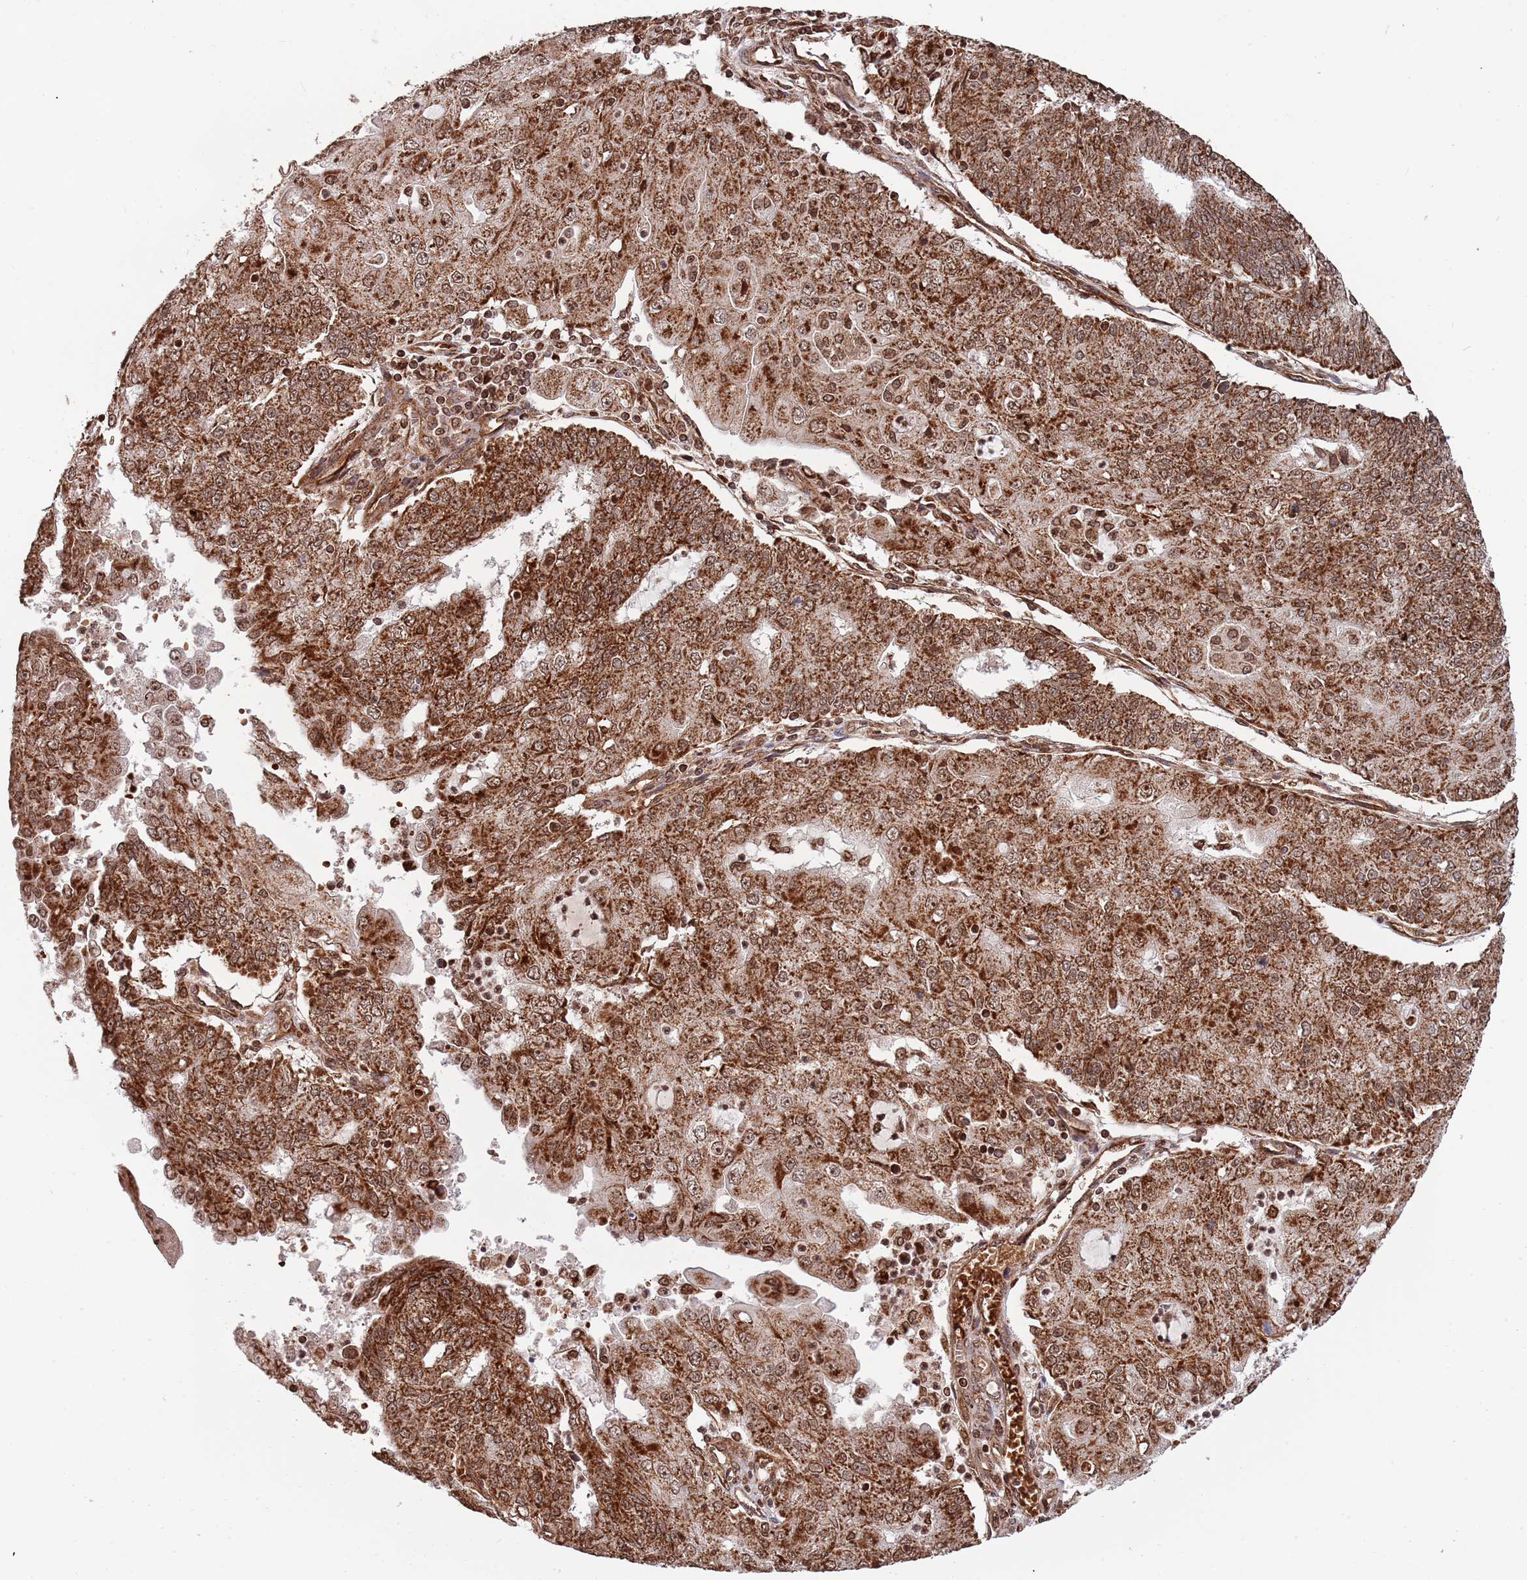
{"staining": {"intensity": "strong", "quantity": ">75%", "location": "cytoplasmic/membranous"}, "tissue": "endometrial cancer", "cell_type": "Tumor cells", "image_type": "cancer", "snomed": [{"axis": "morphology", "description": "Adenocarcinoma, NOS"}, {"axis": "topography", "description": "Endometrium"}], "caption": "Endometrial adenocarcinoma stained for a protein (brown) exhibits strong cytoplasmic/membranous positive staining in approximately >75% of tumor cells.", "gene": "DCHS1", "patient": {"sex": "female", "age": 56}}